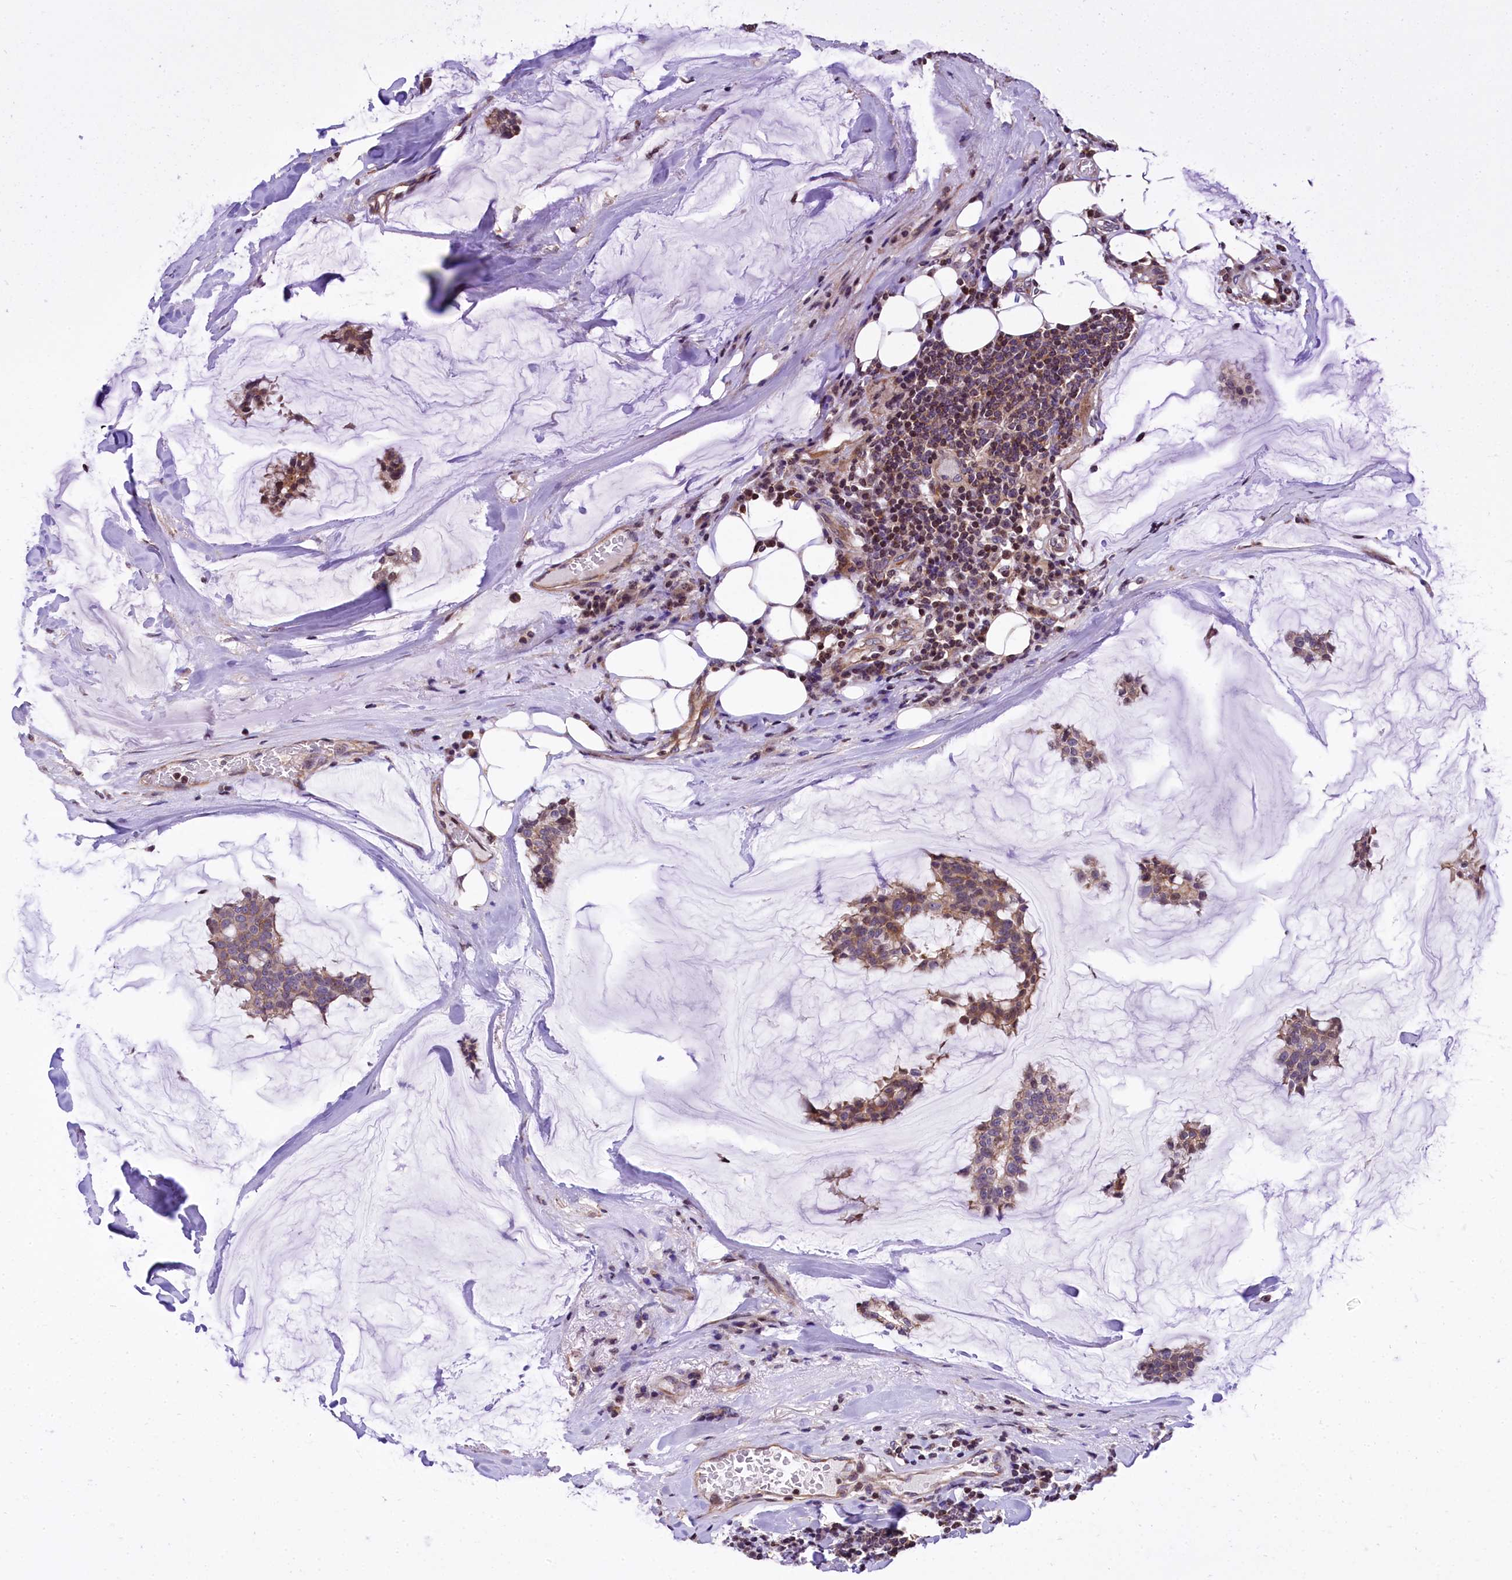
{"staining": {"intensity": "weak", "quantity": ">75%", "location": "cytoplasmic/membranous"}, "tissue": "breast cancer", "cell_type": "Tumor cells", "image_type": "cancer", "snomed": [{"axis": "morphology", "description": "Duct carcinoma"}, {"axis": "topography", "description": "Breast"}], "caption": "DAB immunohistochemical staining of breast intraductal carcinoma displays weak cytoplasmic/membranous protein positivity in about >75% of tumor cells. (Stains: DAB (3,3'-diaminobenzidine) in brown, nuclei in blue, Microscopy: brightfield microscopy at high magnification).", "gene": "ZNF2", "patient": {"sex": "female", "age": 93}}